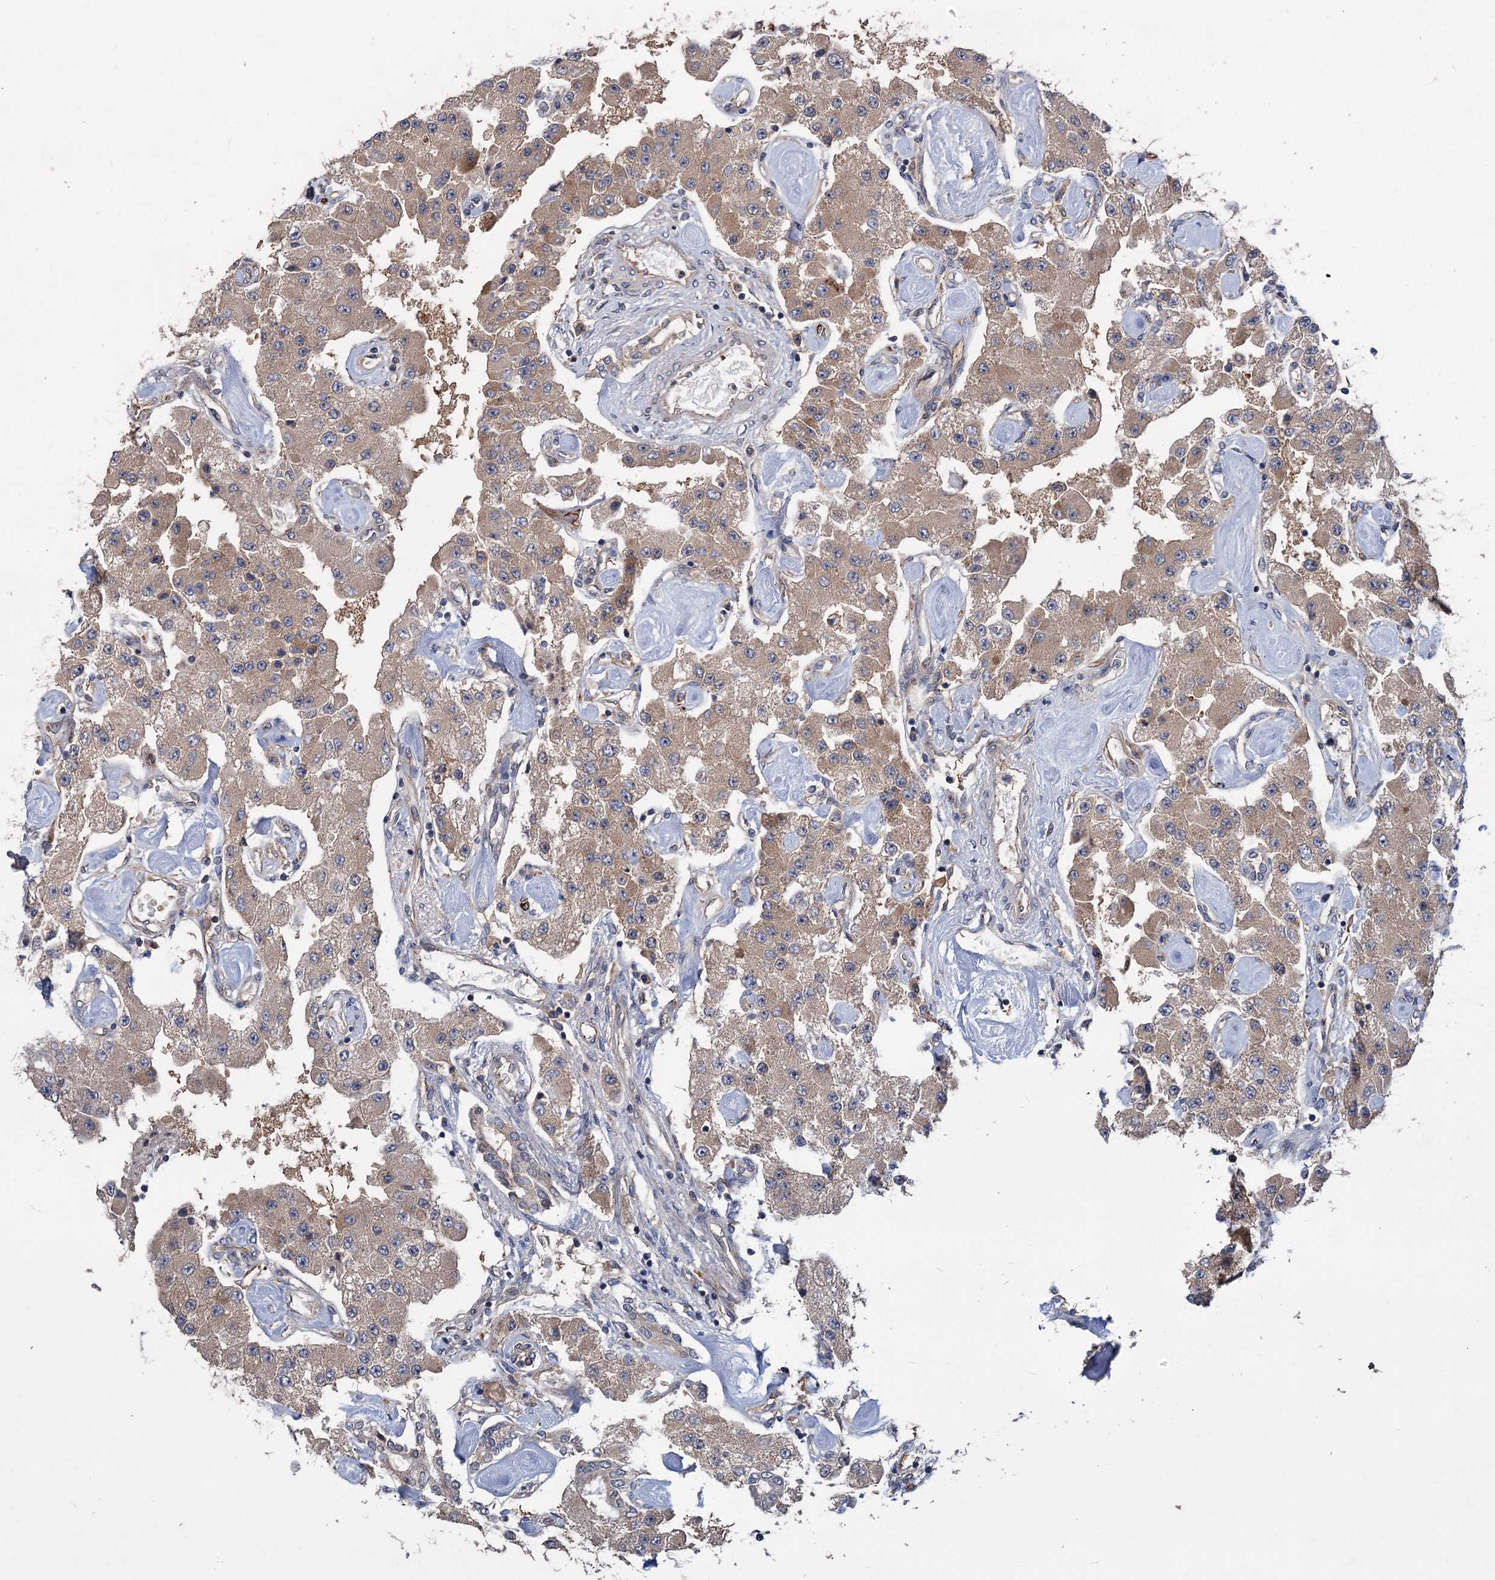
{"staining": {"intensity": "weak", "quantity": ">75%", "location": "cytoplasmic/membranous"}, "tissue": "carcinoid", "cell_type": "Tumor cells", "image_type": "cancer", "snomed": [{"axis": "morphology", "description": "Carcinoid, malignant, NOS"}, {"axis": "topography", "description": "Pancreas"}], "caption": "Immunohistochemistry histopathology image of neoplastic tissue: human carcinoid (malignant) stained using immunohistochemistry exhibits low levels of weak protein expression localized specifically in the cytoplasmic/membranous of tumor cells, appearing as a cytoplasmic/membranous brown color.", "gene": "PKN2", "patient": {"sex": "male", "age": 41}}